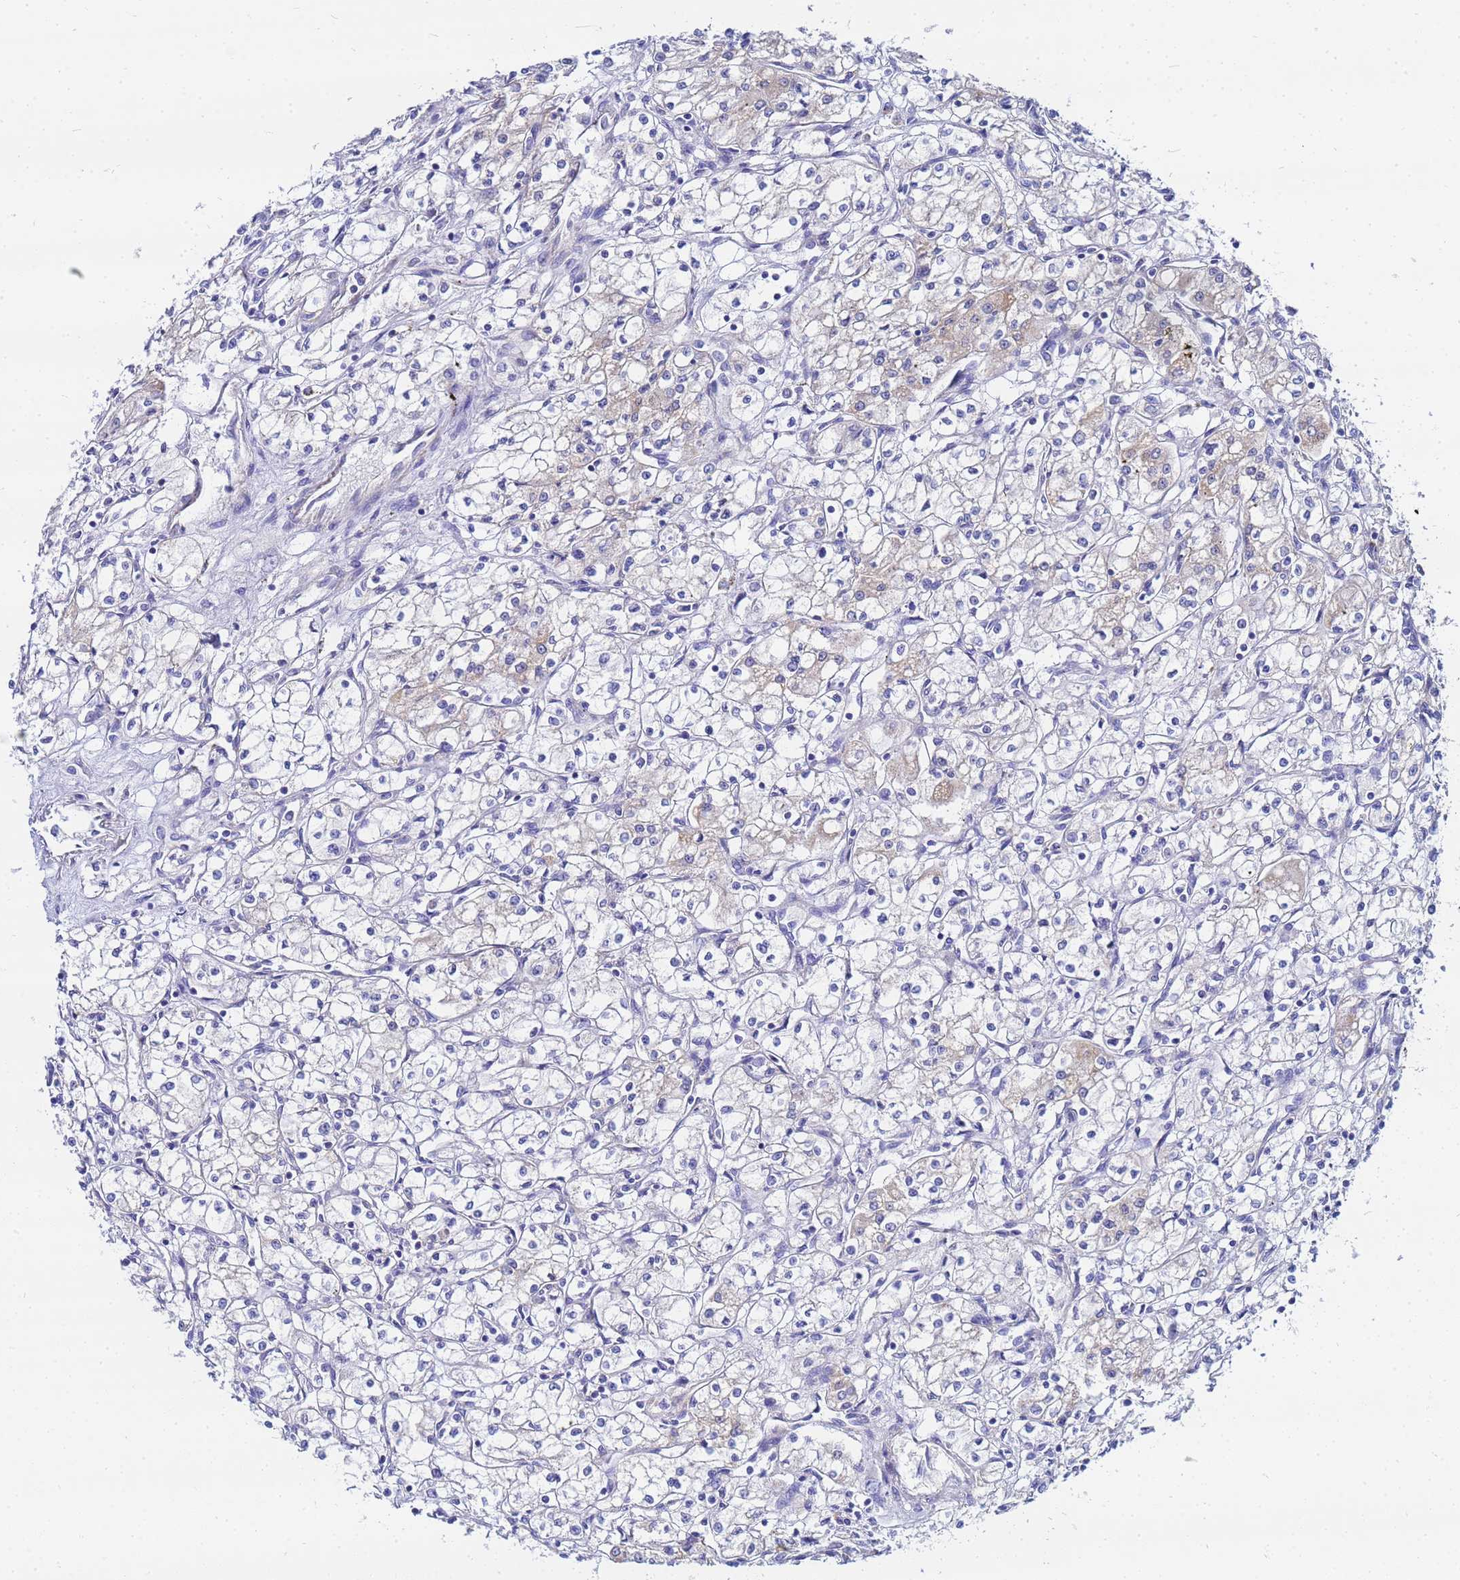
{"staining": {"intensity": "negative", "quantity": "none", "location": "none"}, "tissue": "renal cancer", "cell_type": "Tumor cells", "image_type": "cancer", "snomed": [{"axis": "morphology", "description": "Adenocarcinoma, NOS"}, {"axis": "topography", "description": "Kidney"}], "caption": "IHC histopathology image of human renal adenocarcinoma stained for a protein (brown), which displays no expression in tumor cells.", "gene": "FAHD2A", "patient": {"sex": "male", "age": 59}}